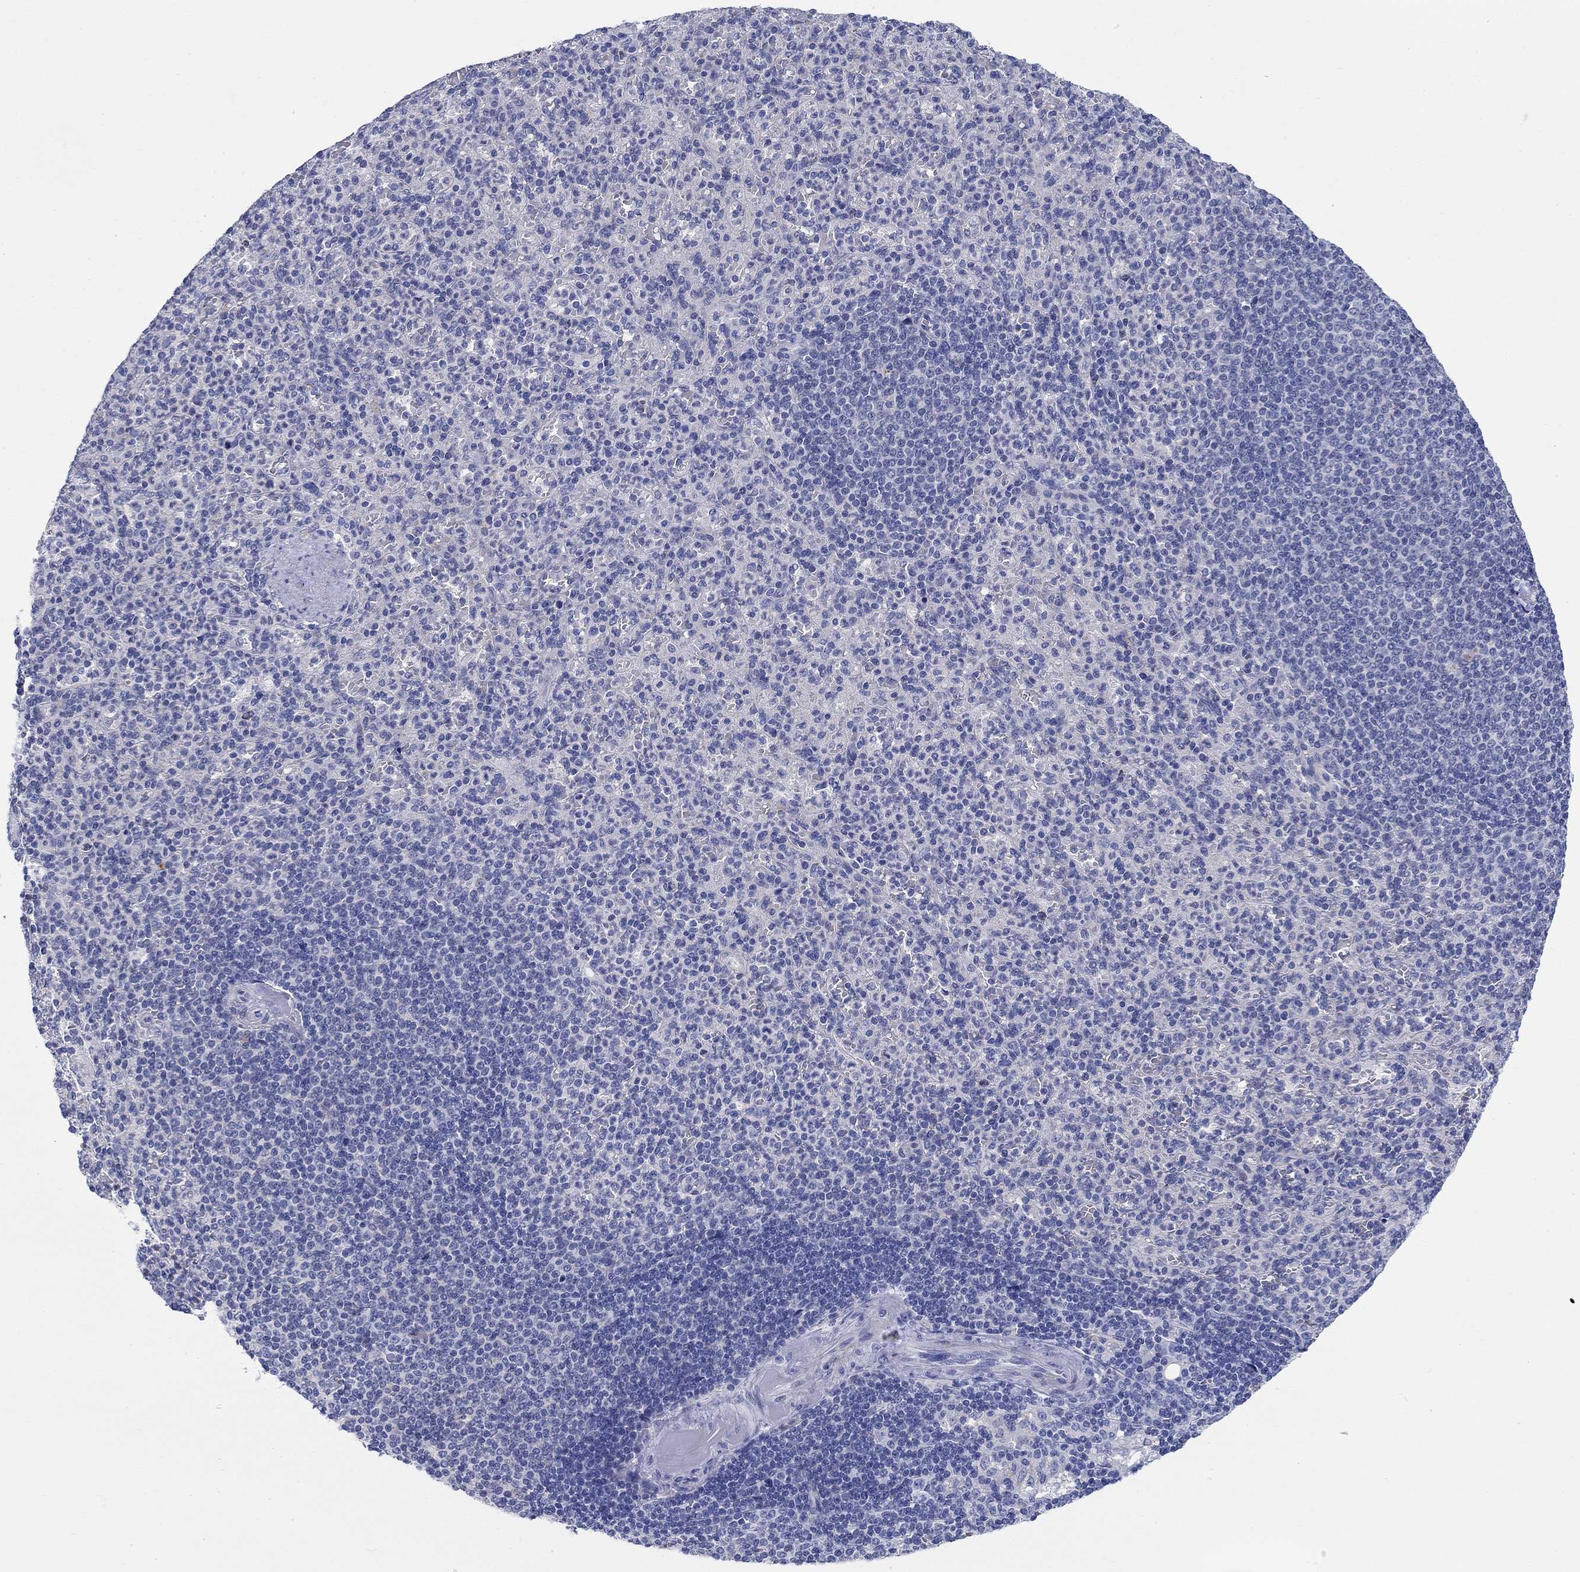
{"staining": {"intensity": "negative", "quantity": "none", "location": "none"}, "tissue": "spleen", "cell_type": "Cells in red pulp", "image_type": "normal", "snomed": [{"axis": "morphology", "description": "Normal tissue, NOS"}, {"axis": "topography", "description": "Spleen"}], "caption": "IHC histopathology image of benign spleen stained for a protein (brown), which shows no expression in cells in red pulp. The staining was performed using DAB (3,3'-diaminobenzidine) to visualize the protein expression in brown, while the nuclei were stained in blue with hematoxylin (Magnification: 20x).", "gene": "RAP1GAP", "patient": {"sex": "female", "age": 74}}